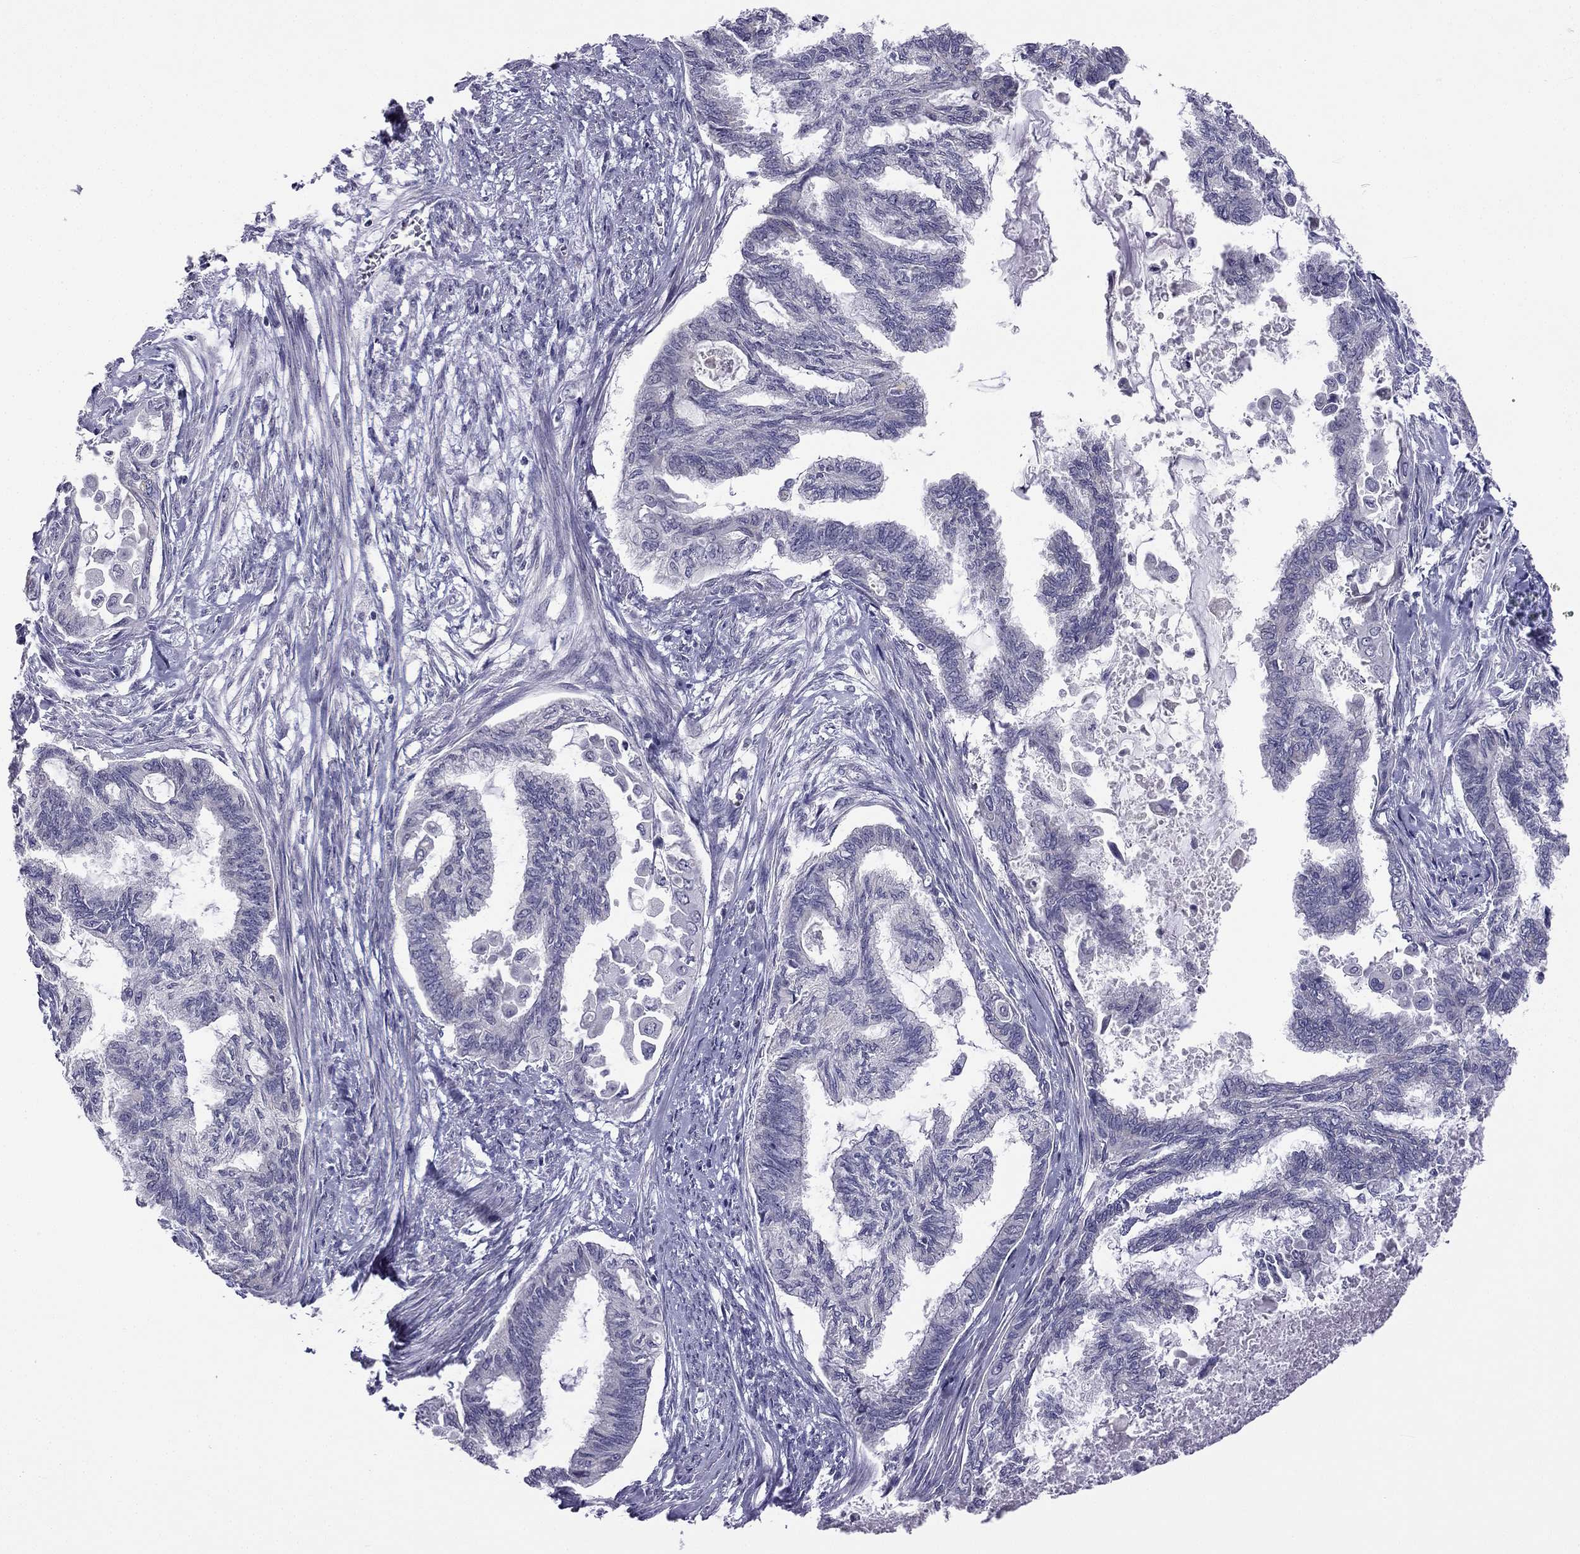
{"staining": {"intensity": "negative", "quantity": "none", "location": "none"}, "tissue": "endometrial cancer", "cell_type": "Tumor cells", "image_type": "cancer", "snomed": [{"axis": "morphology", "description": "Adenocarcinoma, NOS"}, {"axis": "topography", "description": "Endometrium"}], "caption": "The immunohistochemistry image has no significant expression in tumor cells of endometrial cancer tissue.", "gene": "C5orf49", "patient": {"sex": "female", "age": 86}}